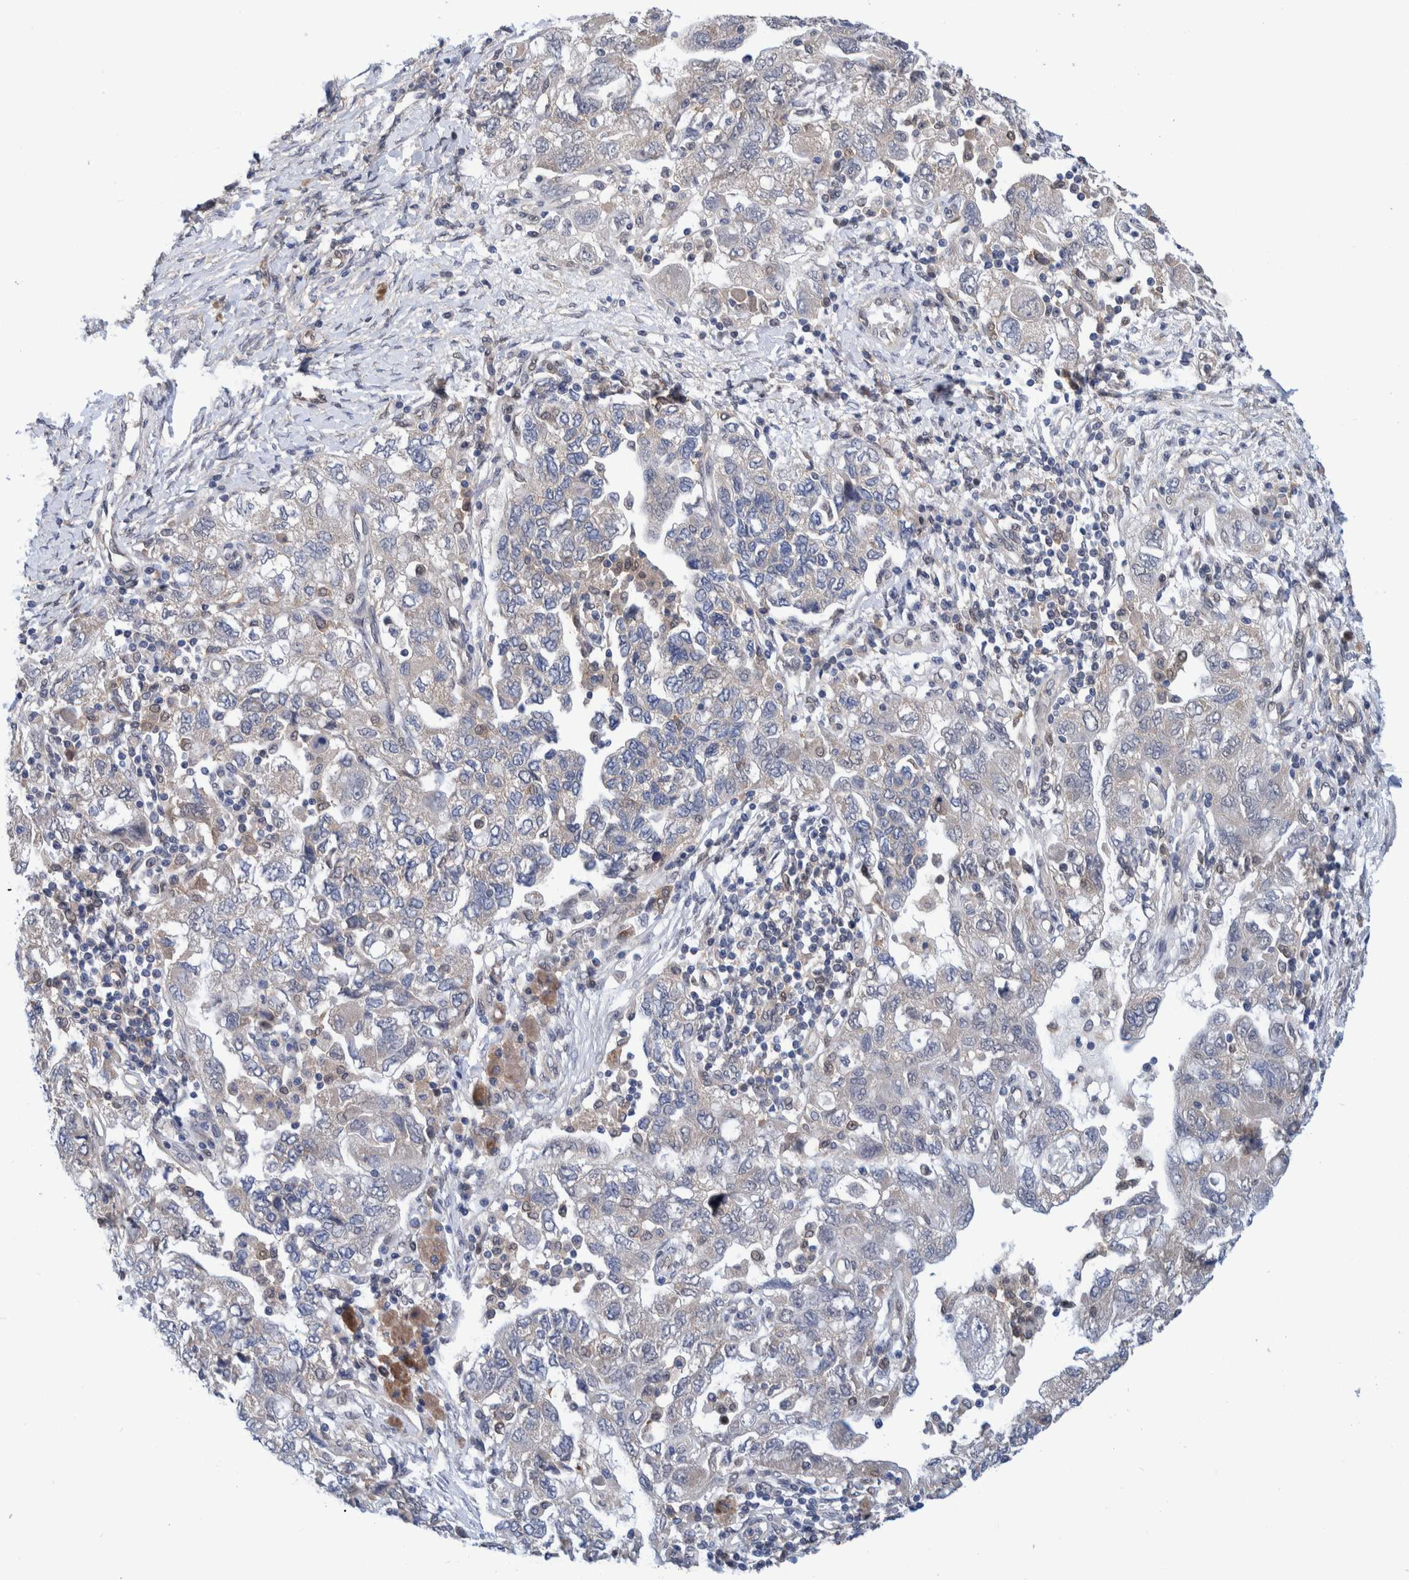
{"staining": {"intensity": "negative", "quantity": "none", "location": "none"}, "tissue": "ovarian cancer", "cell_type": "Tumor cells", "image_type": "cancer", "snomed": [{"axis": "morphology", "description": "Carcinoma, NOS"}, {"axis": "morphology", "description": "Cystadenocarcinoma, serous, NOS"}, {"axis": "topography", "description": "Ovary"}], "caption": "Image shows no protein positivity in tumor cells of ovarian cancer (serous cystadenocarcinoma) tissue.", "gene": "PFAS", "patient": {"sex": "female", "age": 69}}